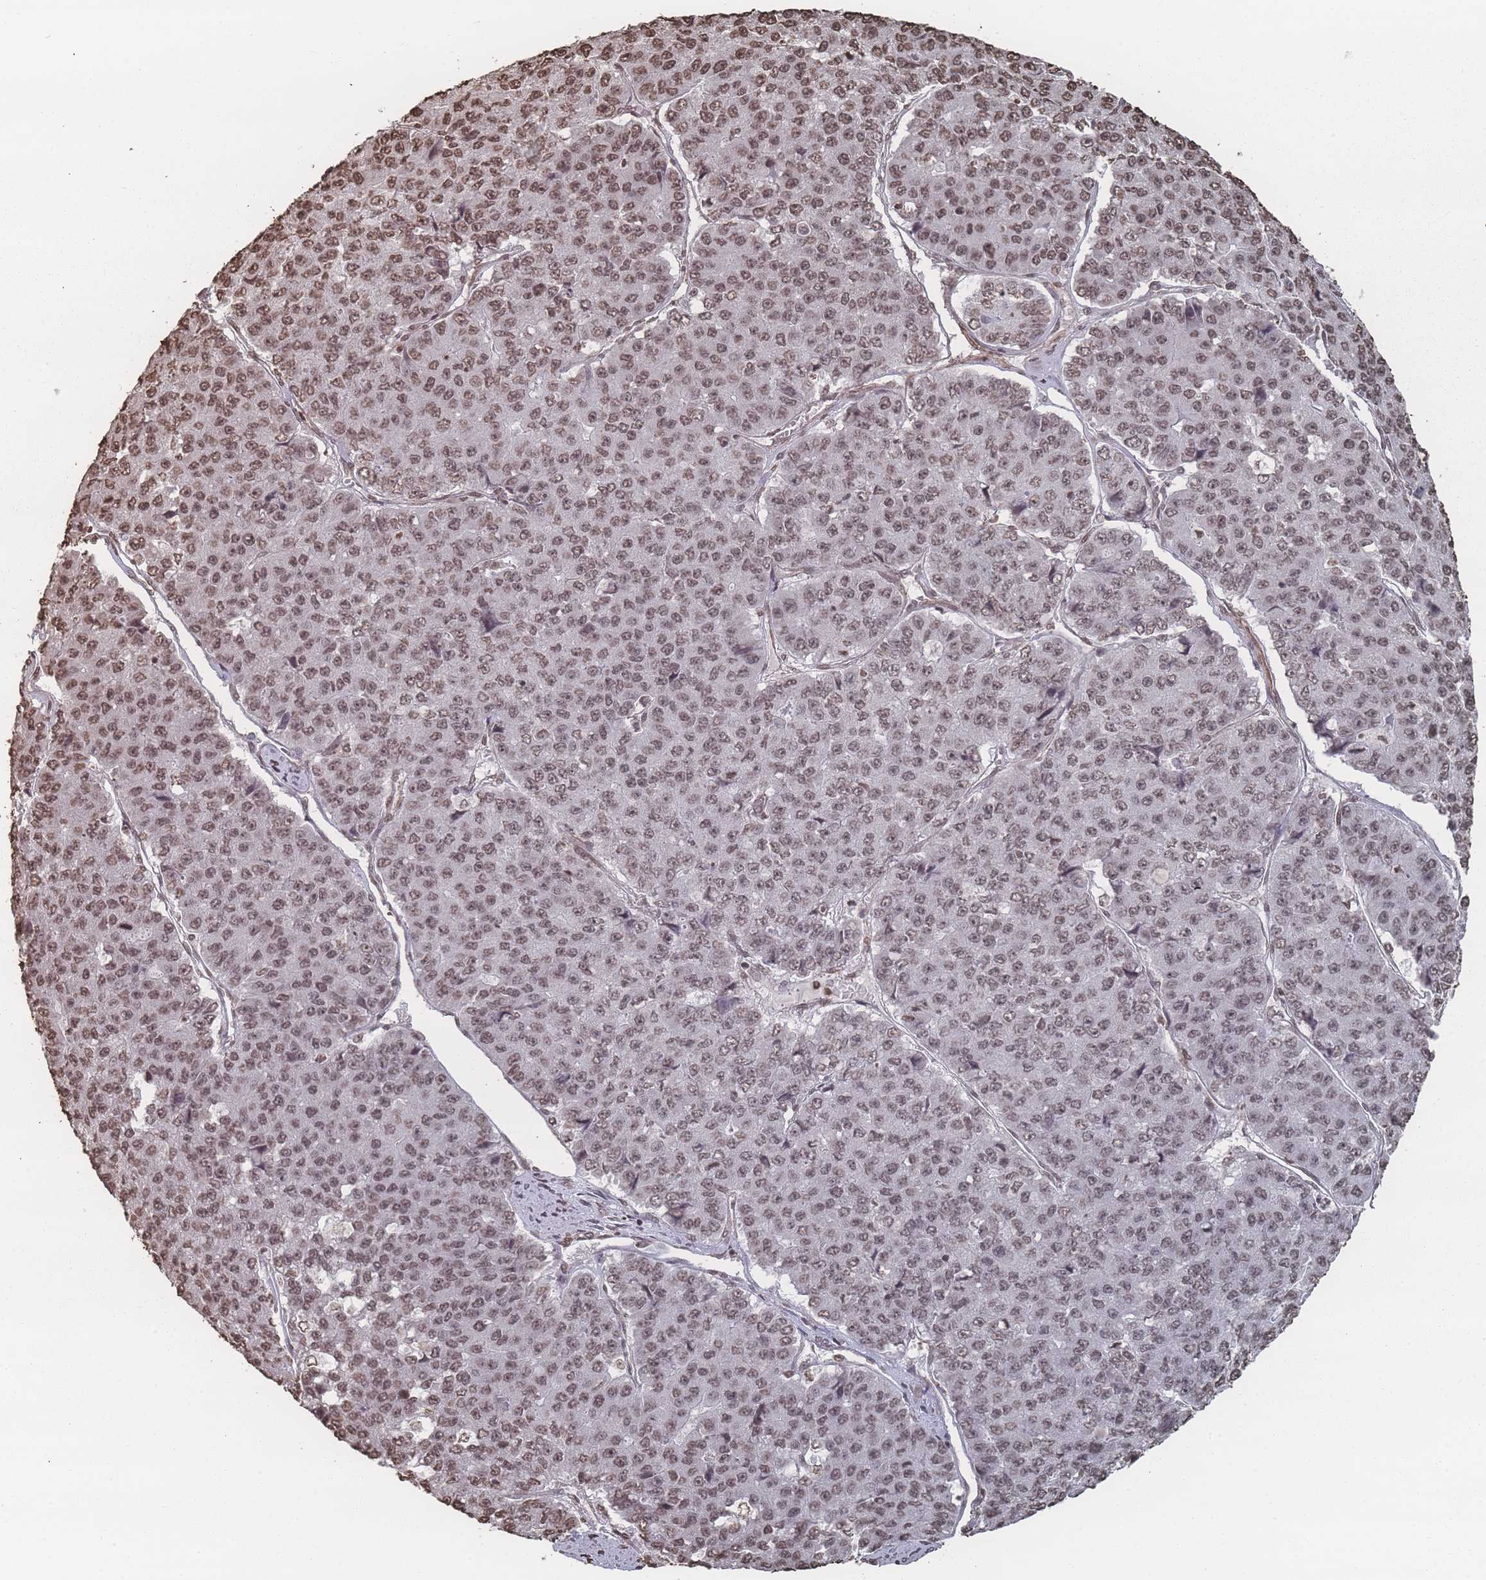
{"staining": {"intensity": "moderate", "quantity": ">75%", "location": "nuclear"}, "tissue": "pancreatic cancer", "cell_type": "Tumor cells", "image_type": "cancer", "snomed": [{"axis": "morphology", "description": "Adenocarcinoma, NOS"}, {"axis": "topography", "description": "Pancreas"}], "caption": "DAB (3,3'-diaminobenzidine) immunohistochemical staining of human adenocarcinoma (pancreatic) reveals moderate nuclear protein staining in approximately >75% of tumor cells.", "gene": "PLEKHG5", "patient": {"sex": "male", "age": 50}}